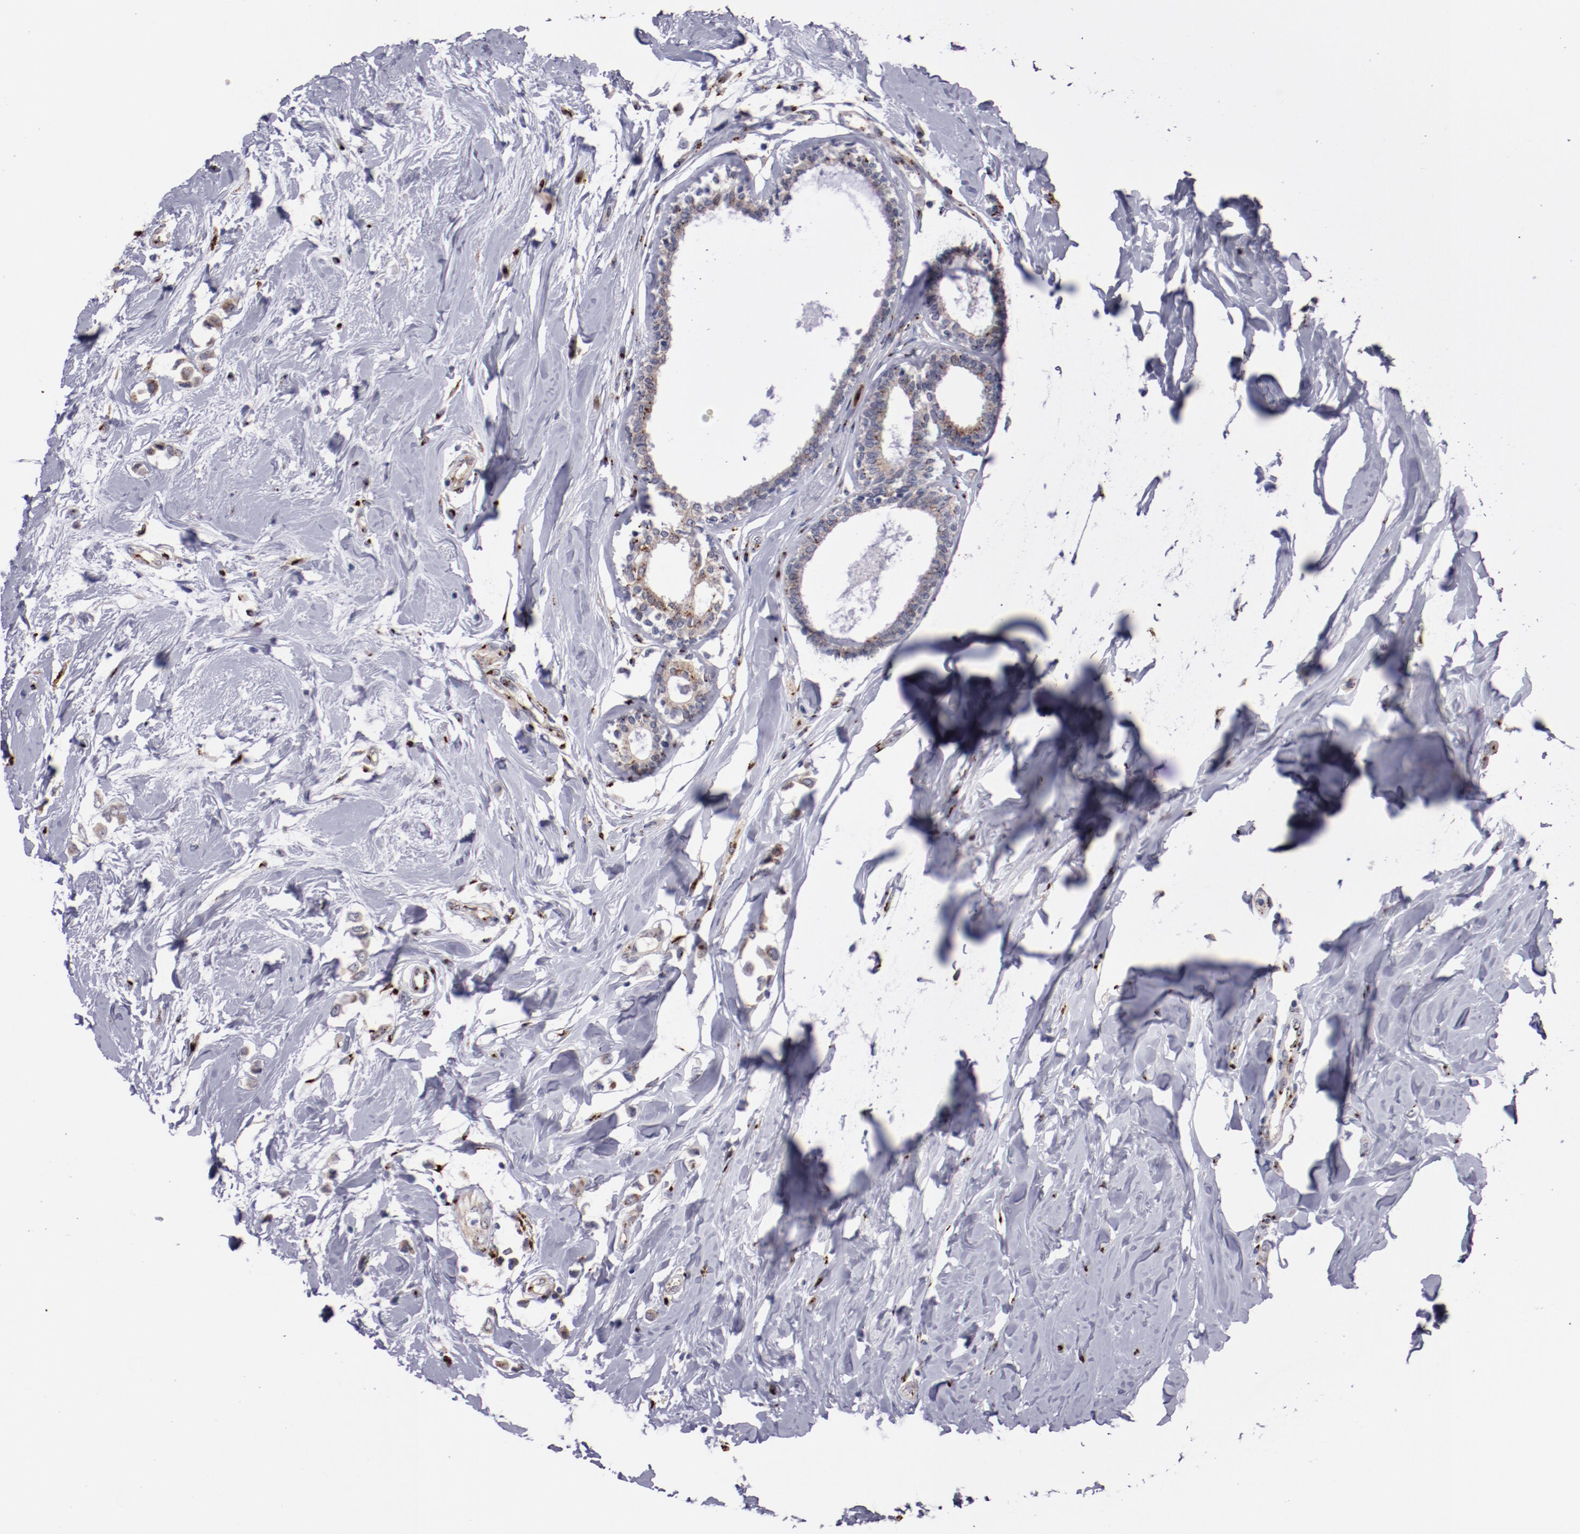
{"staining": {"intensity": "weak", "quantity": "25%-75%", "location": "cytoplasmic/membranous"}, "tissue": "breast cancer", "cell_type": "Tumor cells", "image_type": "cancer", "snomed": [{"axis": "morphology", "description": "Lobular carcinoma"}, {"axis": "topography", "description": "Breast"}], "caption": "Immunohistochemical staining of human breast cancer demonstrates weak cytoplasmic/membranous protein expression in approximately 25%-75% of tumor cells. Nuclei are stained in blue.", "gene": "GOLIM4", "patient": {"sex": "female", "age": 51}}